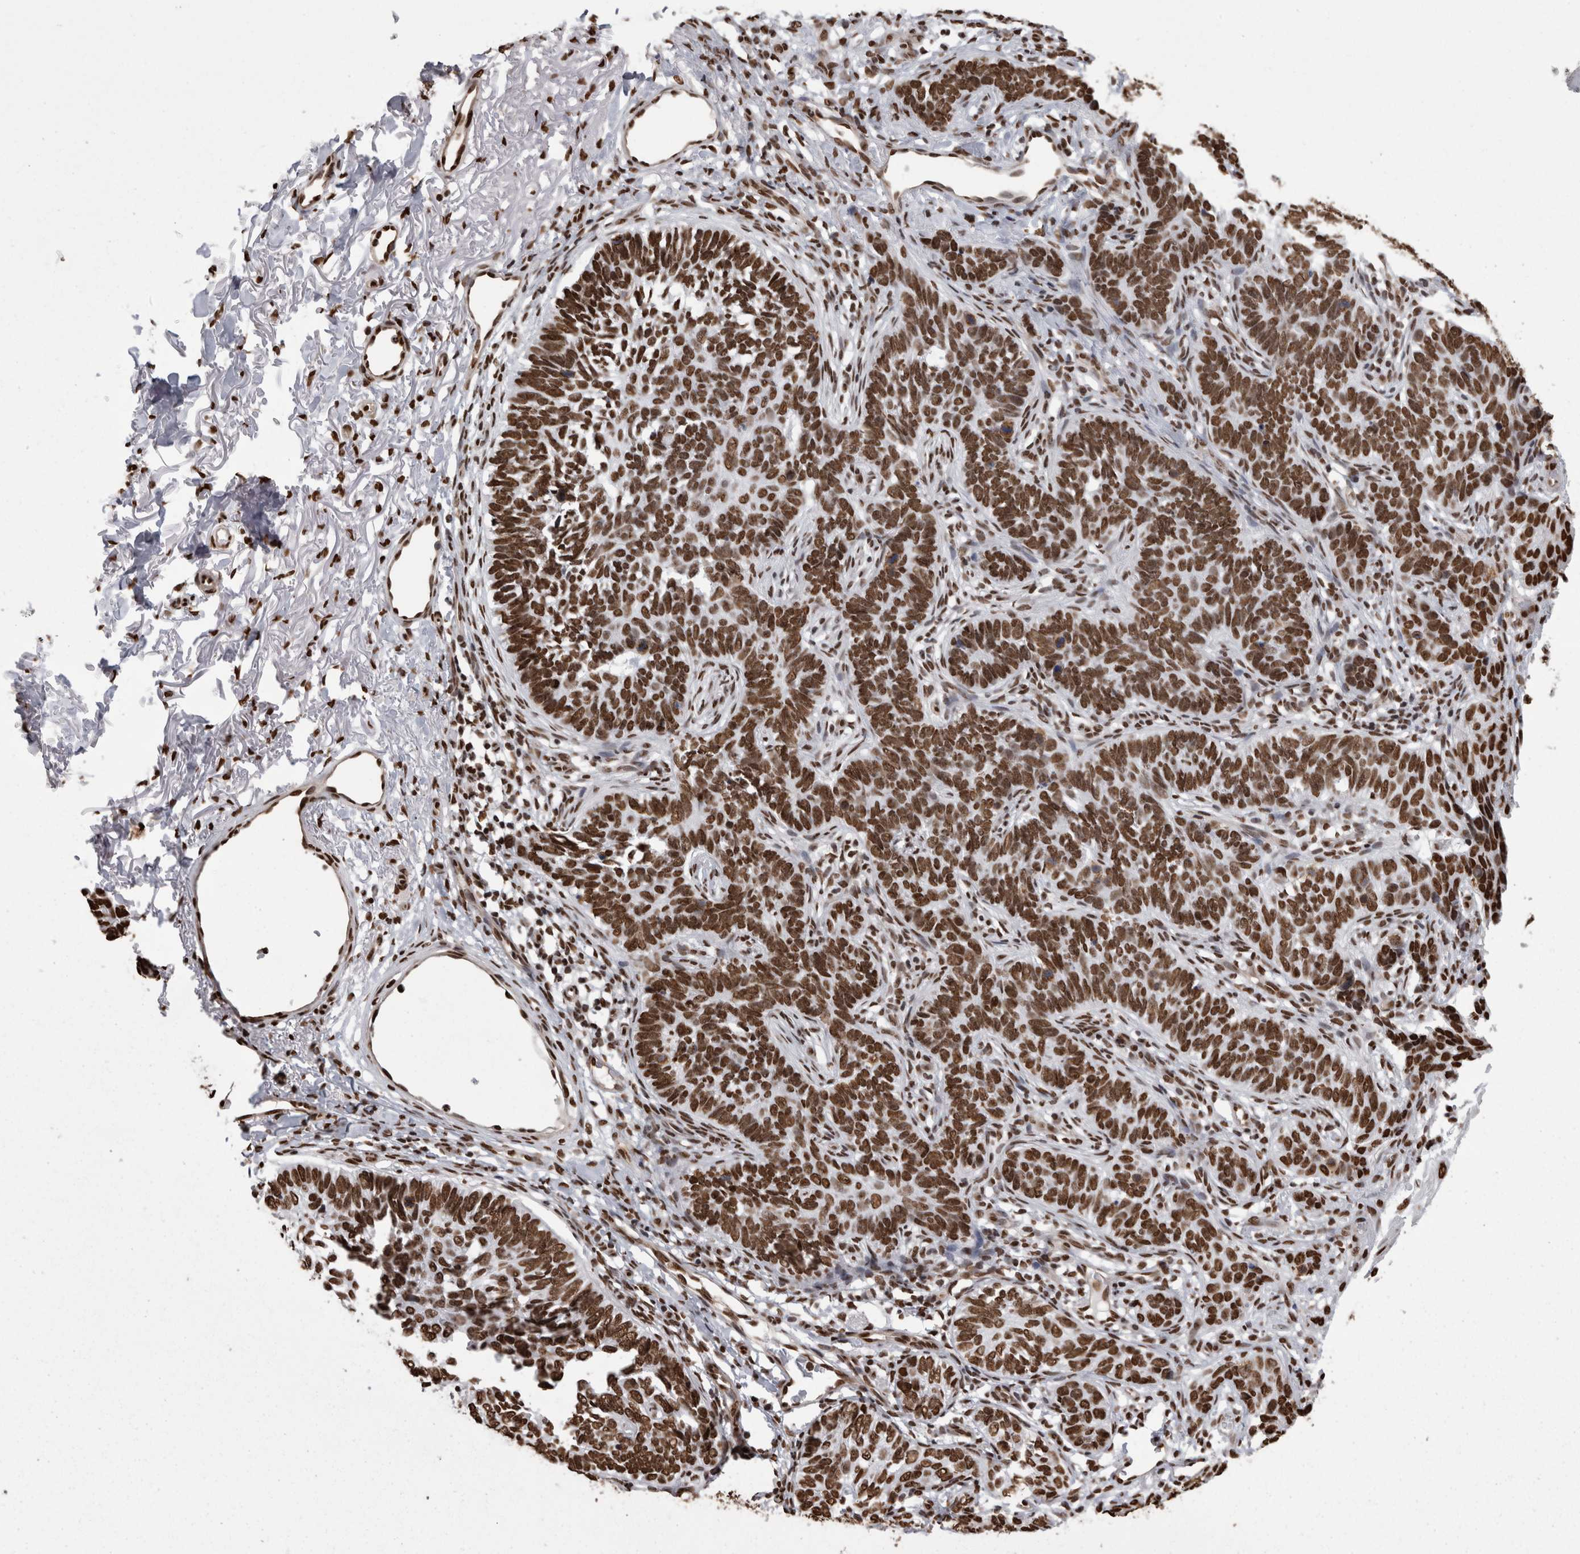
{"staining": {"intensity": "strong", "quantity": ">75%", "location": "nuclear"}, "tissue": "skin cancer", "cell_type": "Tumor cells", "image_type": "cancer", "snomed": [{"axis": "morphology", "description": "Normal tissue, NOS"}, {"axis": "morphology", "description": "Basal cell carcinoma"}, {"axis": "topography", "description": "Skin"}], "caption": "An IHC photomicrograph of neoplastic tissue is shown. Protein staining in brown labels strong nuclear positivity in basal cell carcinoma (skin) within tumor cells. The protein is shown in brown color, while the nuclei are stained blue.", "gene": "HNRNPM", "patient": {"sex": "male", "age": 77}}